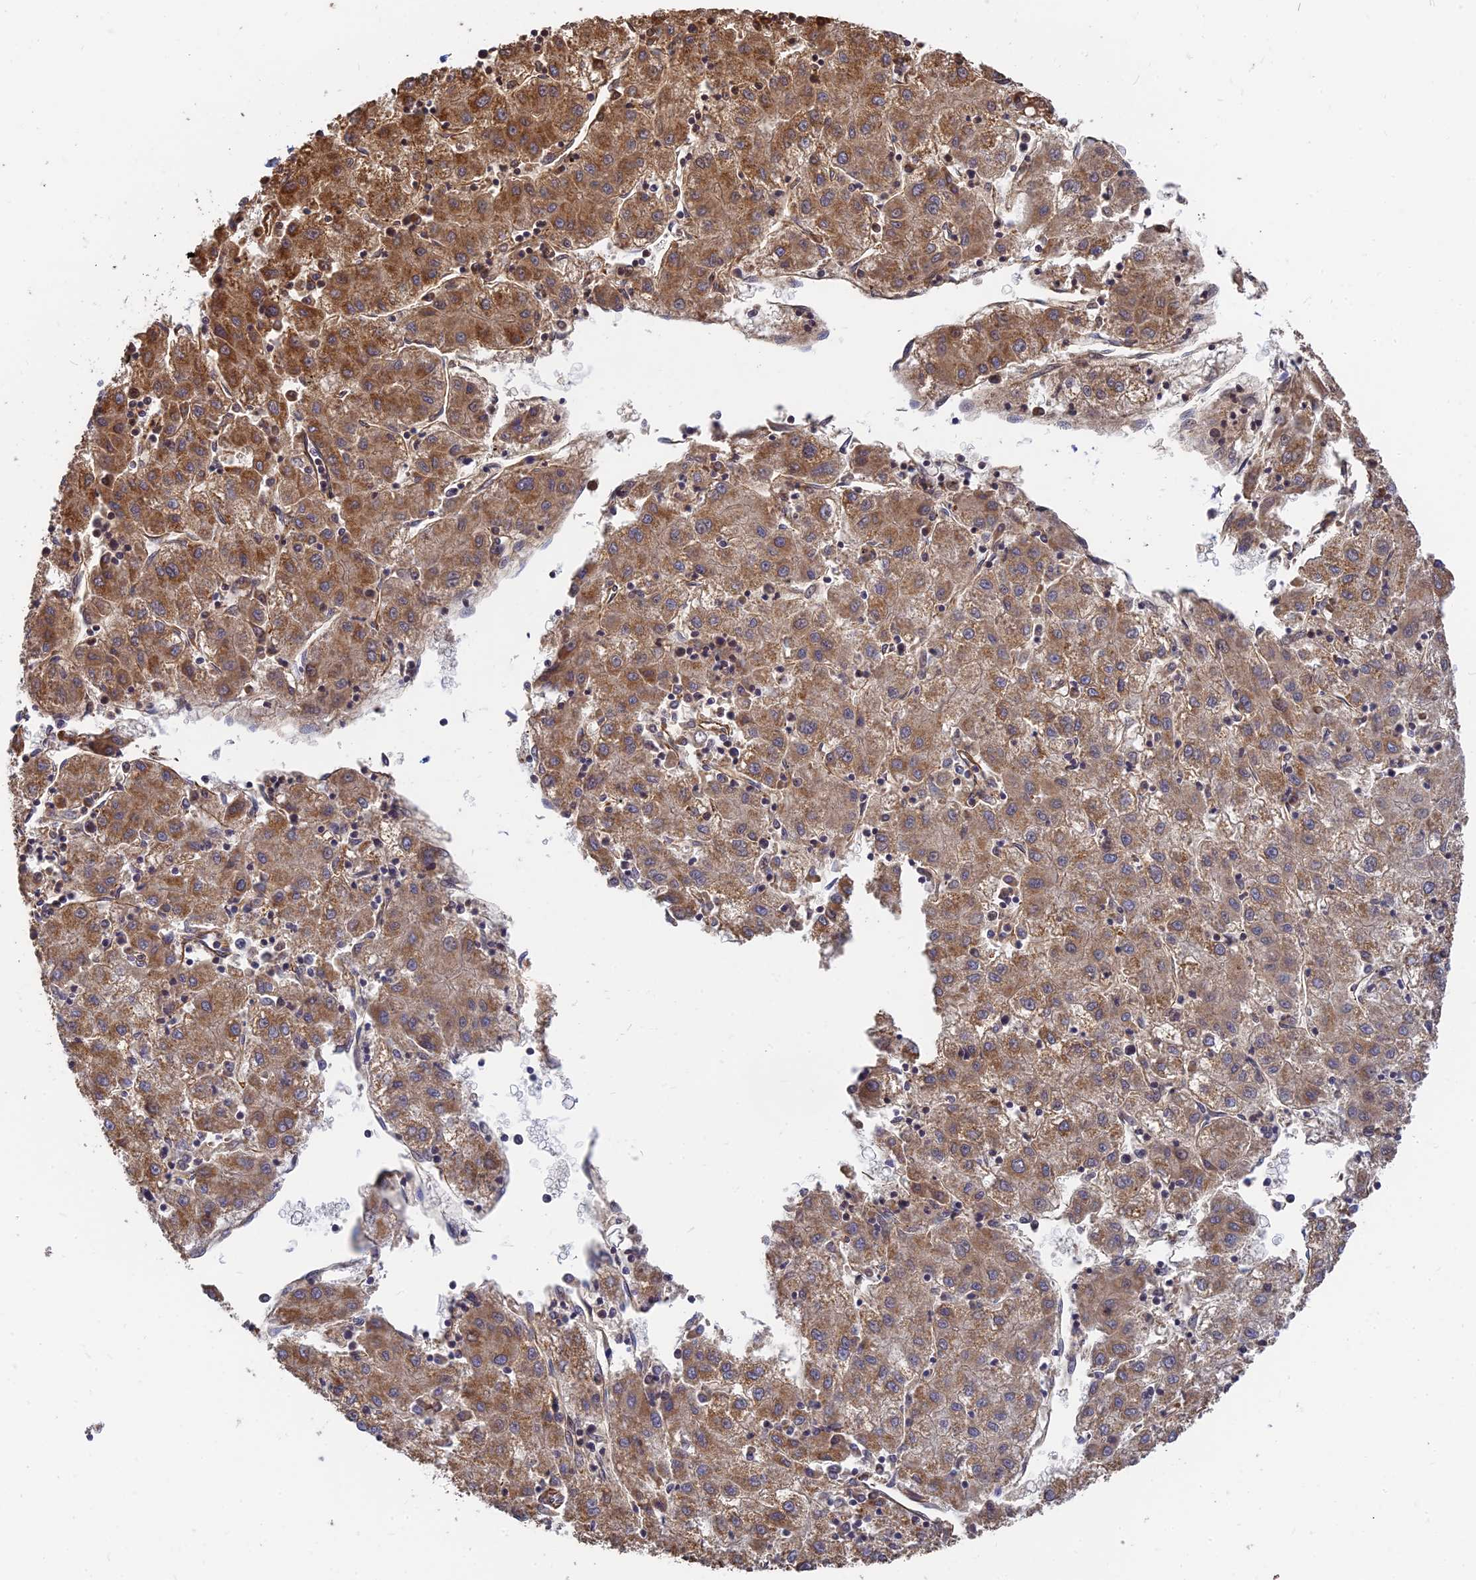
{"staining": {"intensity": "moderate", "quantity": ">75%", "location": "cytoplasmic/membranous"}, "tissue": "liver cancer", "cell_type": "Tumor cells", "image_type": "cancer", "snomed": [{"axis": "morphology", "description": "Carcinoma, Hepatocellular, NOS"}, {"axis": "topography", "description": "Liver"}], "caption": "An immunohistochemistry (IHC) photomicrograph of neoplastic tissue is shown. Protein staining in brown labels moderate cytoplasmic/membranous positivity in liver hepatocellular carcinoma within tumor cells. (IHC, brightfield microscopy, high magnification).", "gene": "DSTYK", "patient": {"sex": "male", "age": 72}}